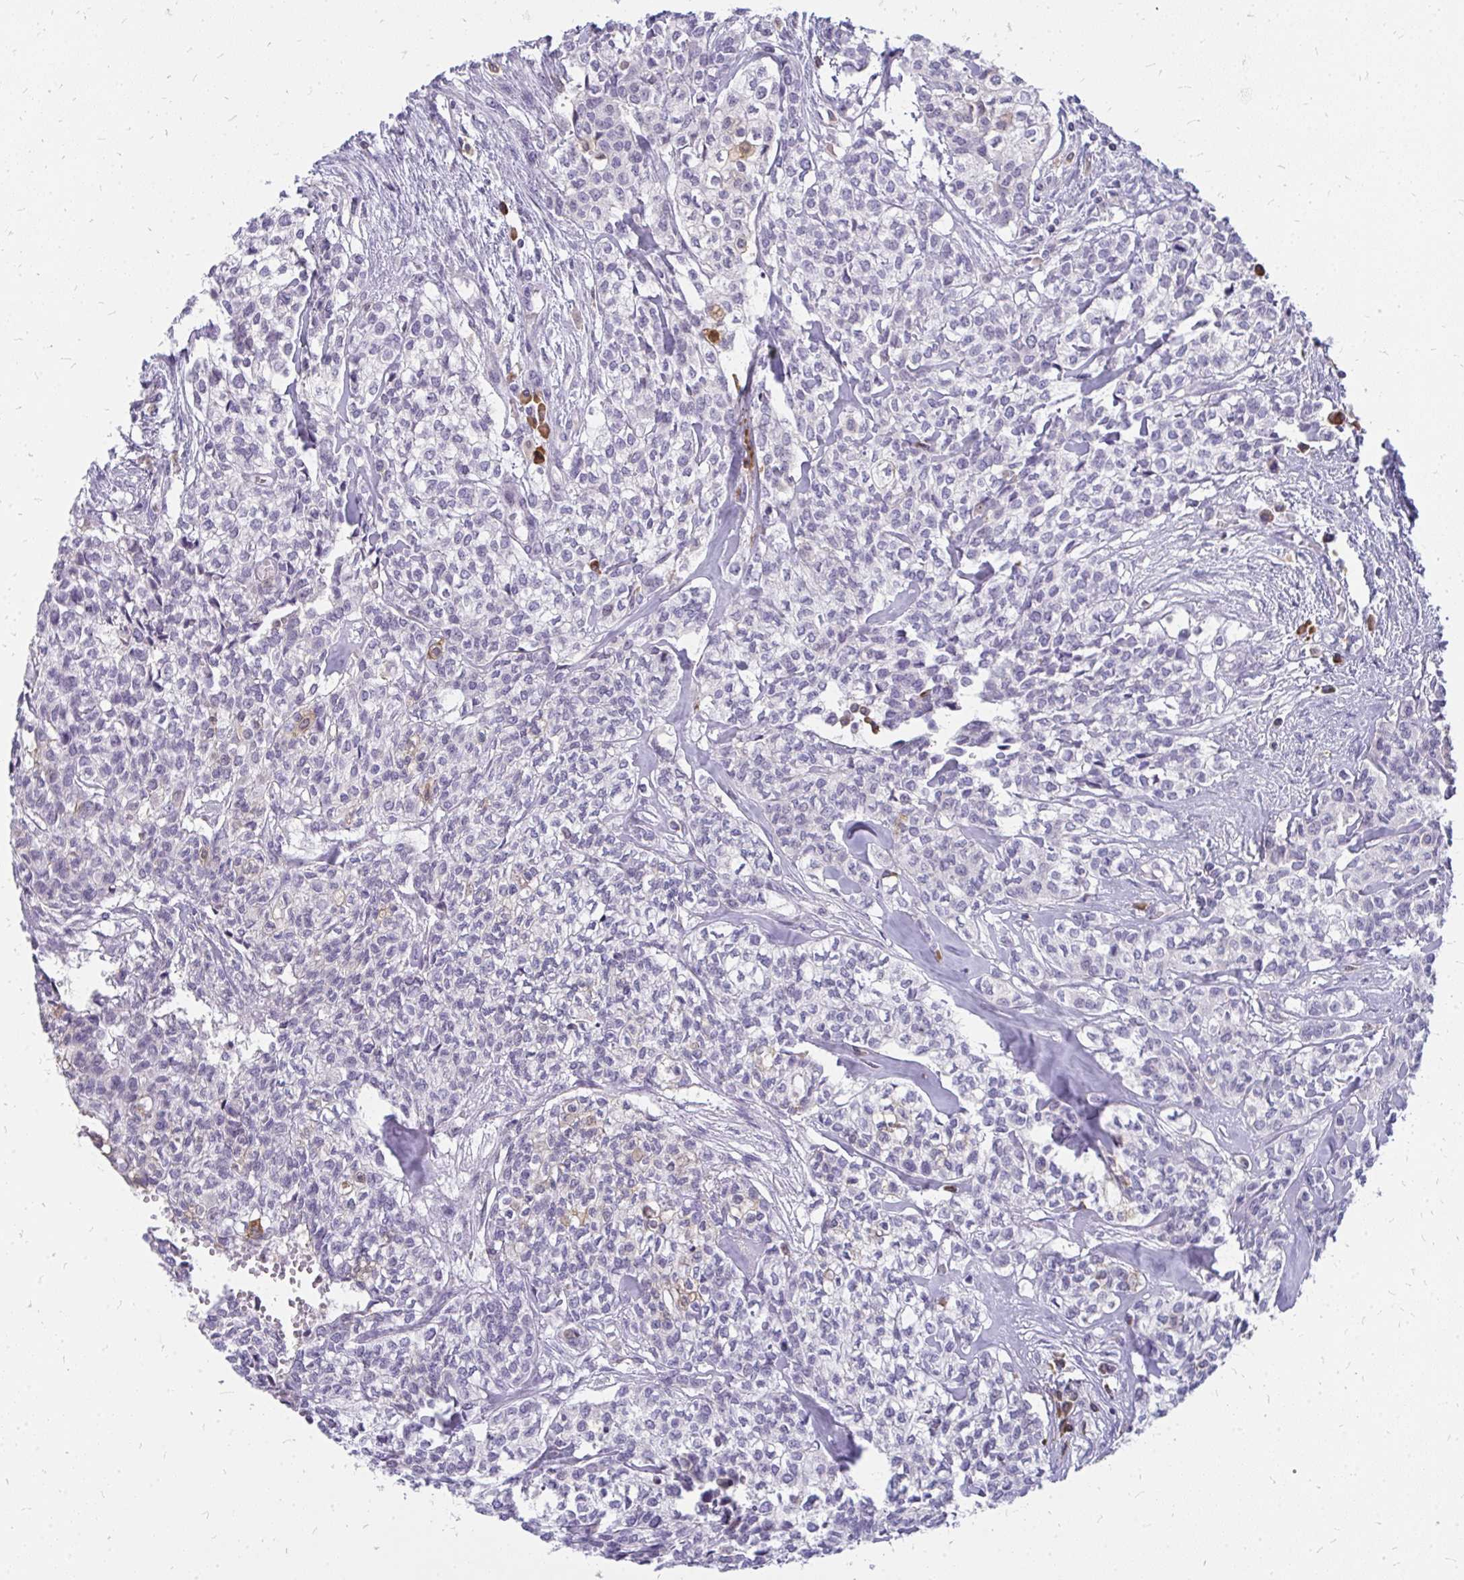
{"staining": {"intensity": "negative", "quantity": "none", "location": "none"}, "tissue": "head and neck cancer", "cell_type": "Tumor cells", "image_type": "cancer", "snomed": [{"axis": "morphology", "description": "Adenocarcinoma, NOS"}, {"axis": "topography", "description": "Head-Neck"}], "caption": "IHC micrograph of neoplastic tissue: head and neck cancer (adenocarcinoma) stained with DAB shows no significant protein expression in tumor cells. (IHC, brightfield microscopy, high magnification).", "gene": "FAM9A", "patient": {"sex": "male", "age": 81}}